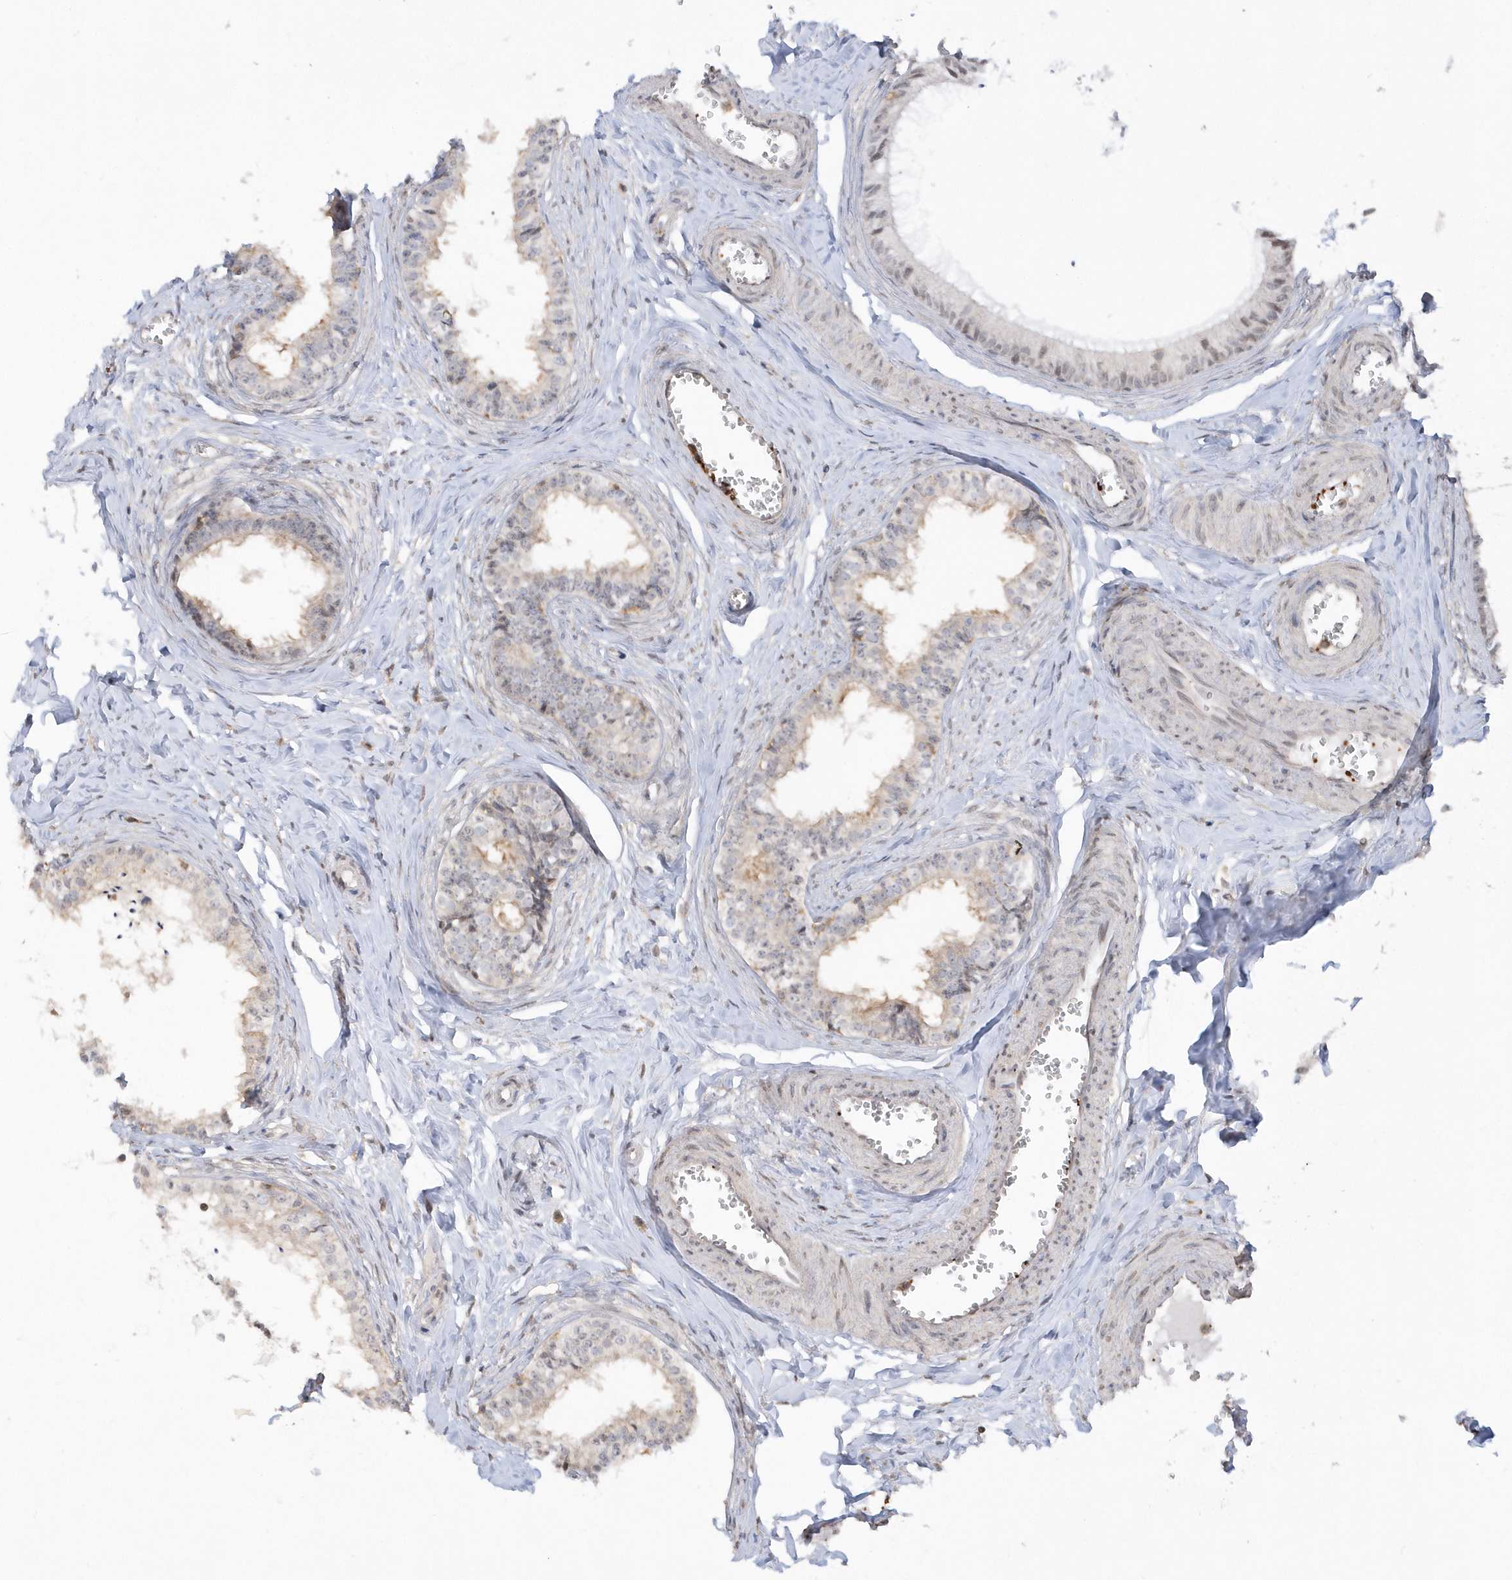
{"staining": {"intensity": "weak", "quantity": "25%-75%", "location": "cytoplasmic/membranous,nuclear"}, "tissue": "epididymis", "cell_type": "Glandular cells", "image_type": "normal", "snomed": [{"axis": "morphology", "description": "Normal tissue, NOS"}, {"axis": "topography", "description": "Epididymis"}], "caption": "A low amount of weak cytoplasmic/membranous,nuclear positivity is present in approximately 25%-75% of glandular cells in unremarkable epididymis. The protein of interest is stained brown, and the nuclei are stained in blue (DAB IHC with brightfield microscopy, high magnification).", "gene": "BSN", "patient": {"sex": "male", "age": 36}}